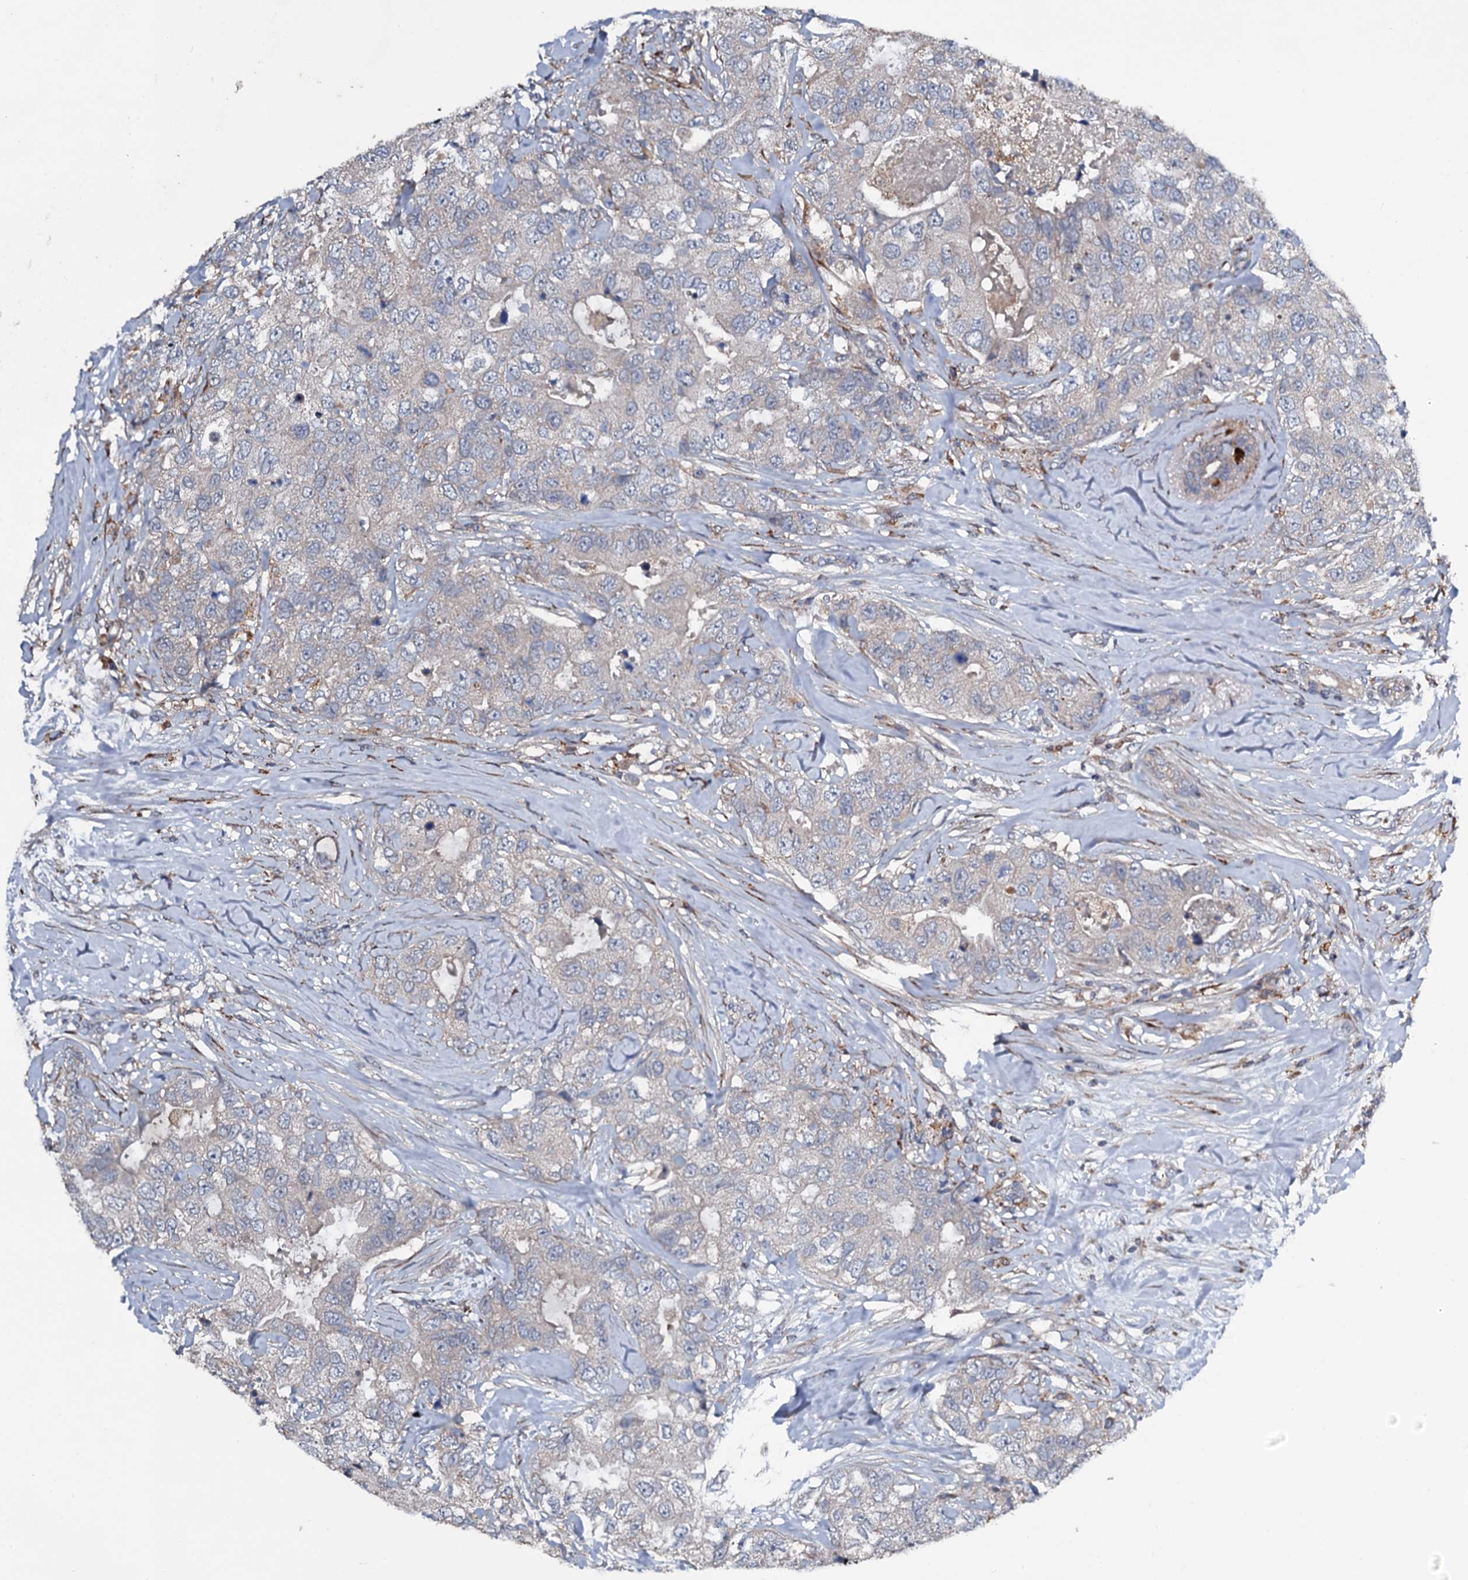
{"staining": {"intensity": "negative", "quantity": "none", "location": "none"}, "tissue": "breast cancer", "cell_type": "Tumor cells", "image_type": "cancer", "snomed": [{"axis": "morphology", "description": "Duct carcinoma"}, {"axis": "topography", "description": "Breast"}], "caption": "Intraductal carcinoma (breast) was stained to show a protein in brown. There is no significant positivity in tumor cells.", "gene": "LRRC28", "patient": {"sex": "female", "age": 62}}